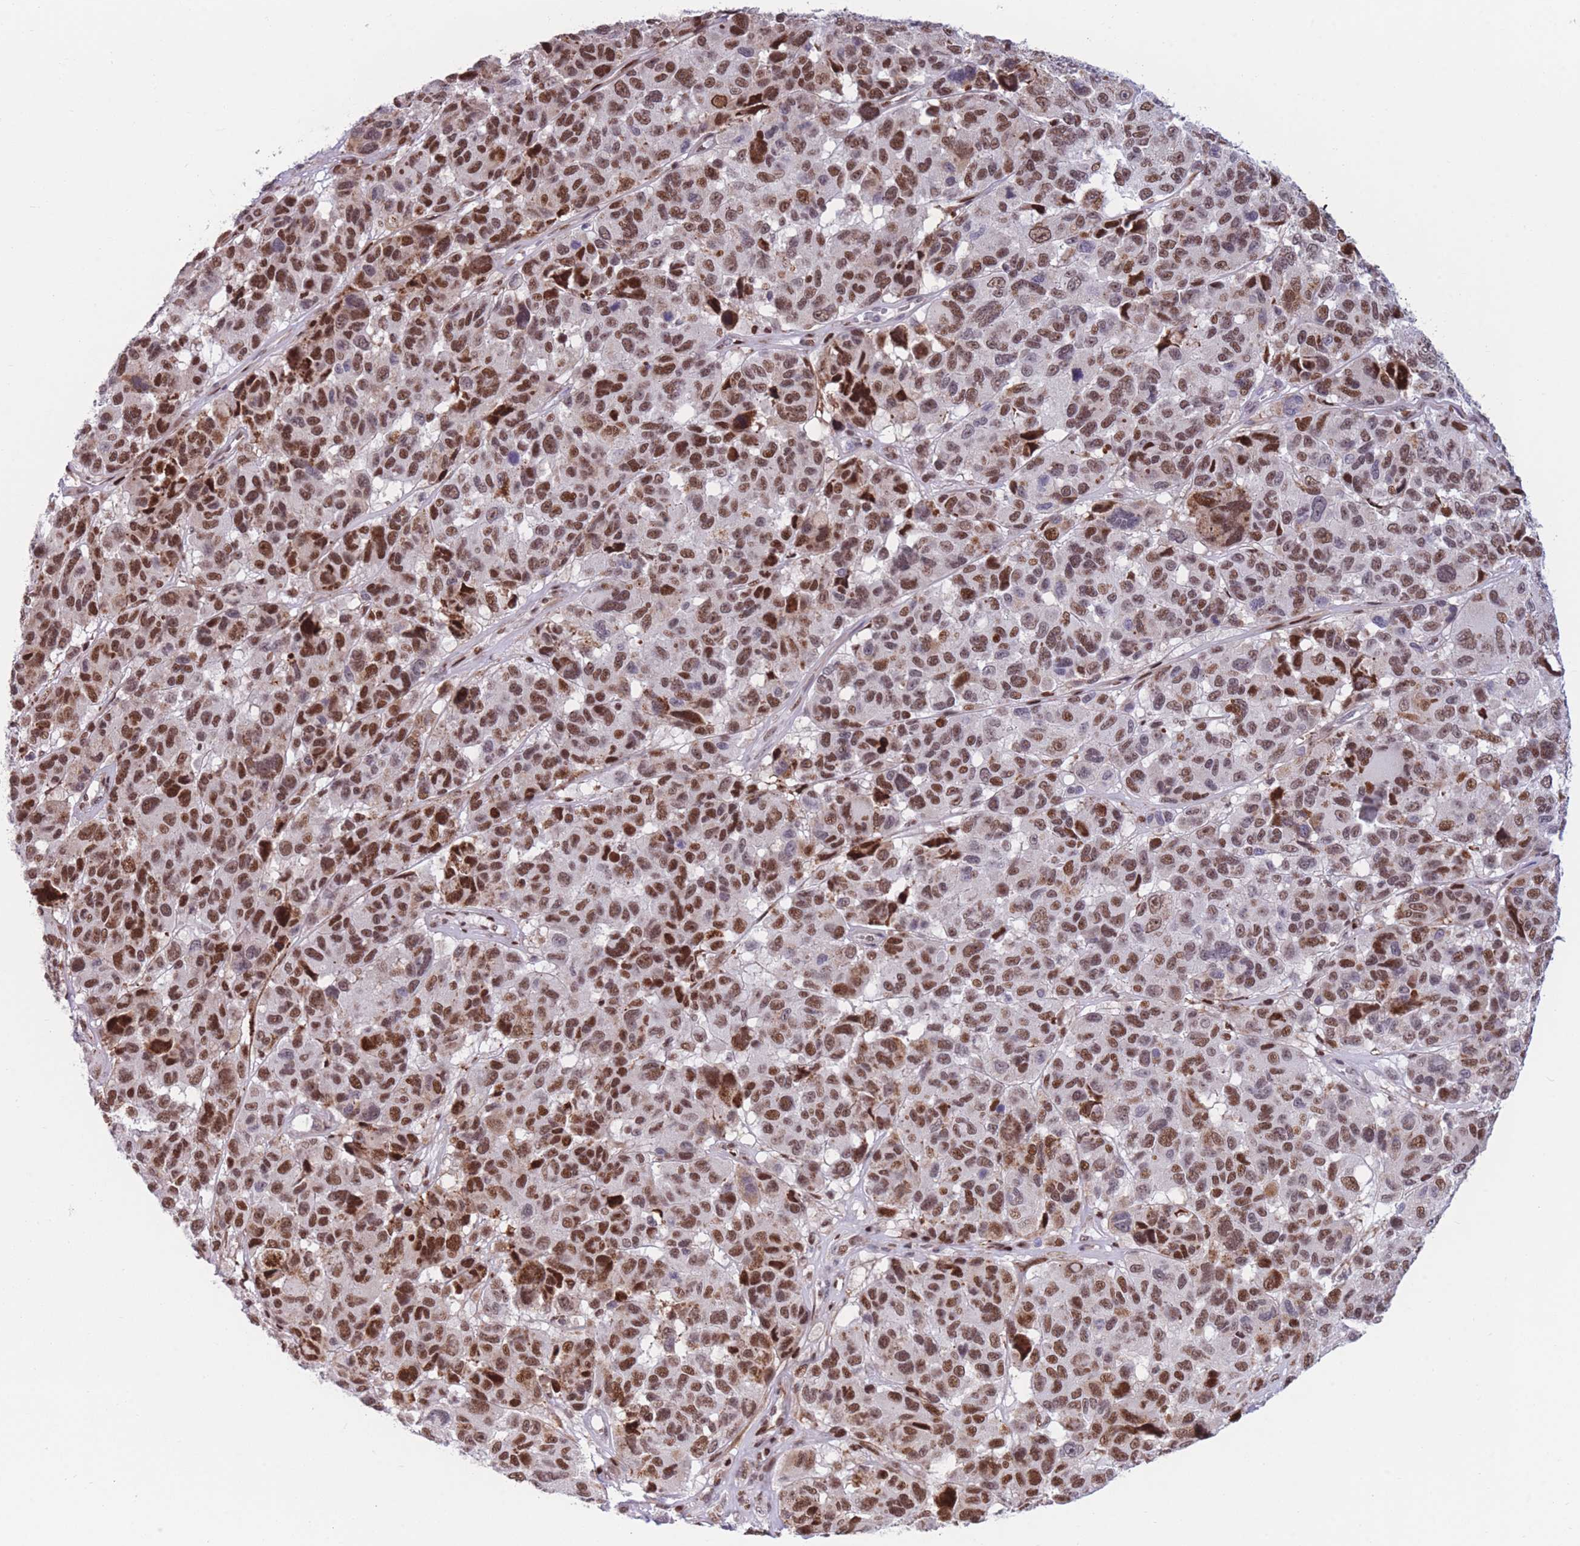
{"staining": {"intensity": "strong", "quantity": "25%-75%", "location": "nuclear"}, "tissue": "melanoma", "cell_type": "Tumor cells", "image_type": "cancer", "snomed": [{"axis": "morphology", "description": "Malignant melanoma, NOS"}, {"axis": "topography", "description": "Skin"}], "caption": "Immunohistochemical staining of malignant melanoma displays high levels of strong nuclear positivity in approximately 25%-75% of tumor cells.", "gene": "DNAJC3", "patient": {"sex": "female", "age": 66}}